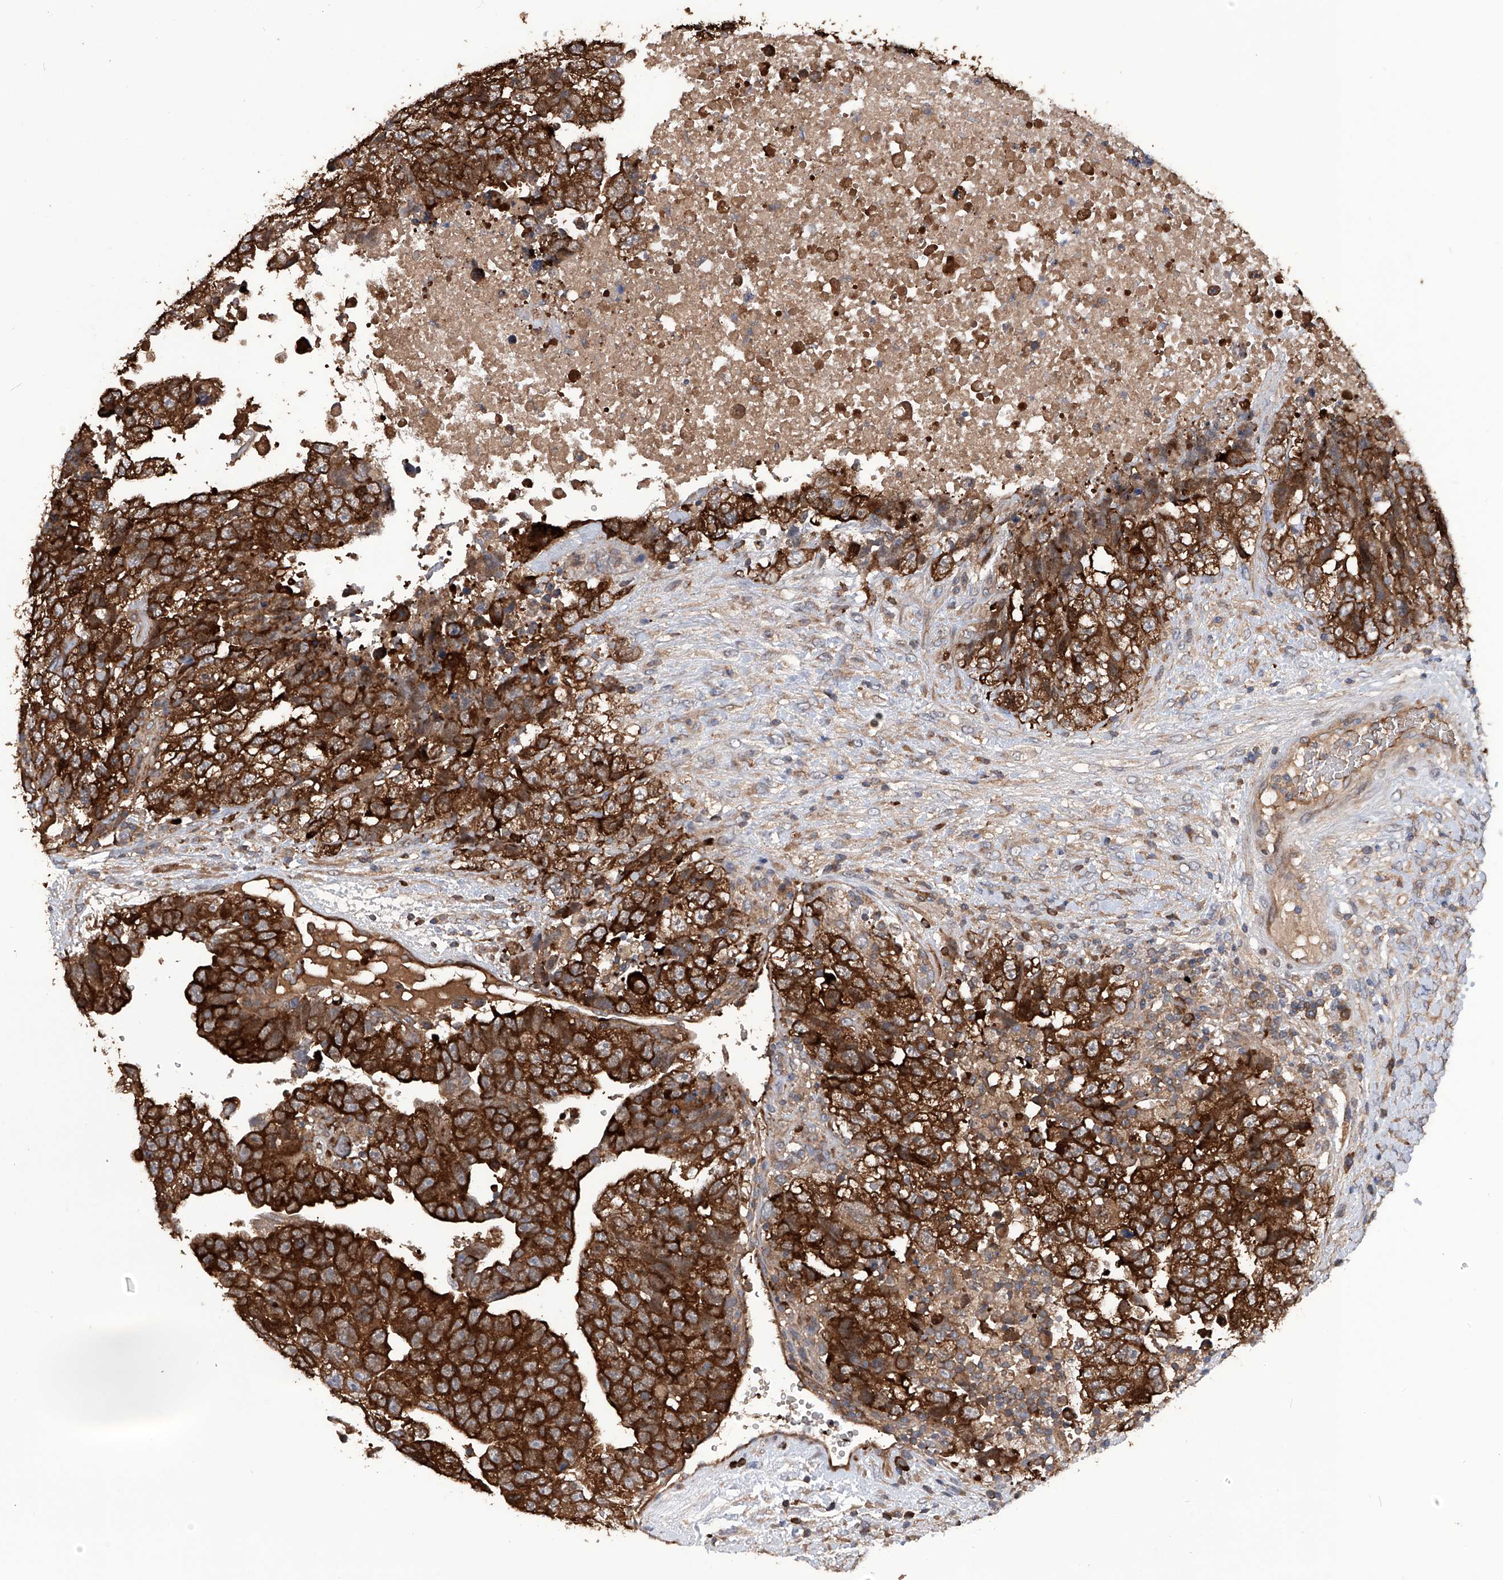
{"staining": {"intensity": "strong", "quantity": ">75%", "location": "cytoplasmic/membranous"}, "tissue": "testis cancer", "cell_type": "Tumor cells", "image_type": "cancer", "snomed": [{"axis": "morphology", "description": "Carcinoma, Embryonal, NOS"}, {"axis": "topography", "description": "Testis"}], "caption": "This is a photomicrograph of immunohistochemistry (IHC) staining of testis embryonal carcinoma, which shows strong positivity in the cytoplasmic/membranous of tumor cells.", "gene": "NUDT17", "patient": {"sex": "male", "age": 37}}